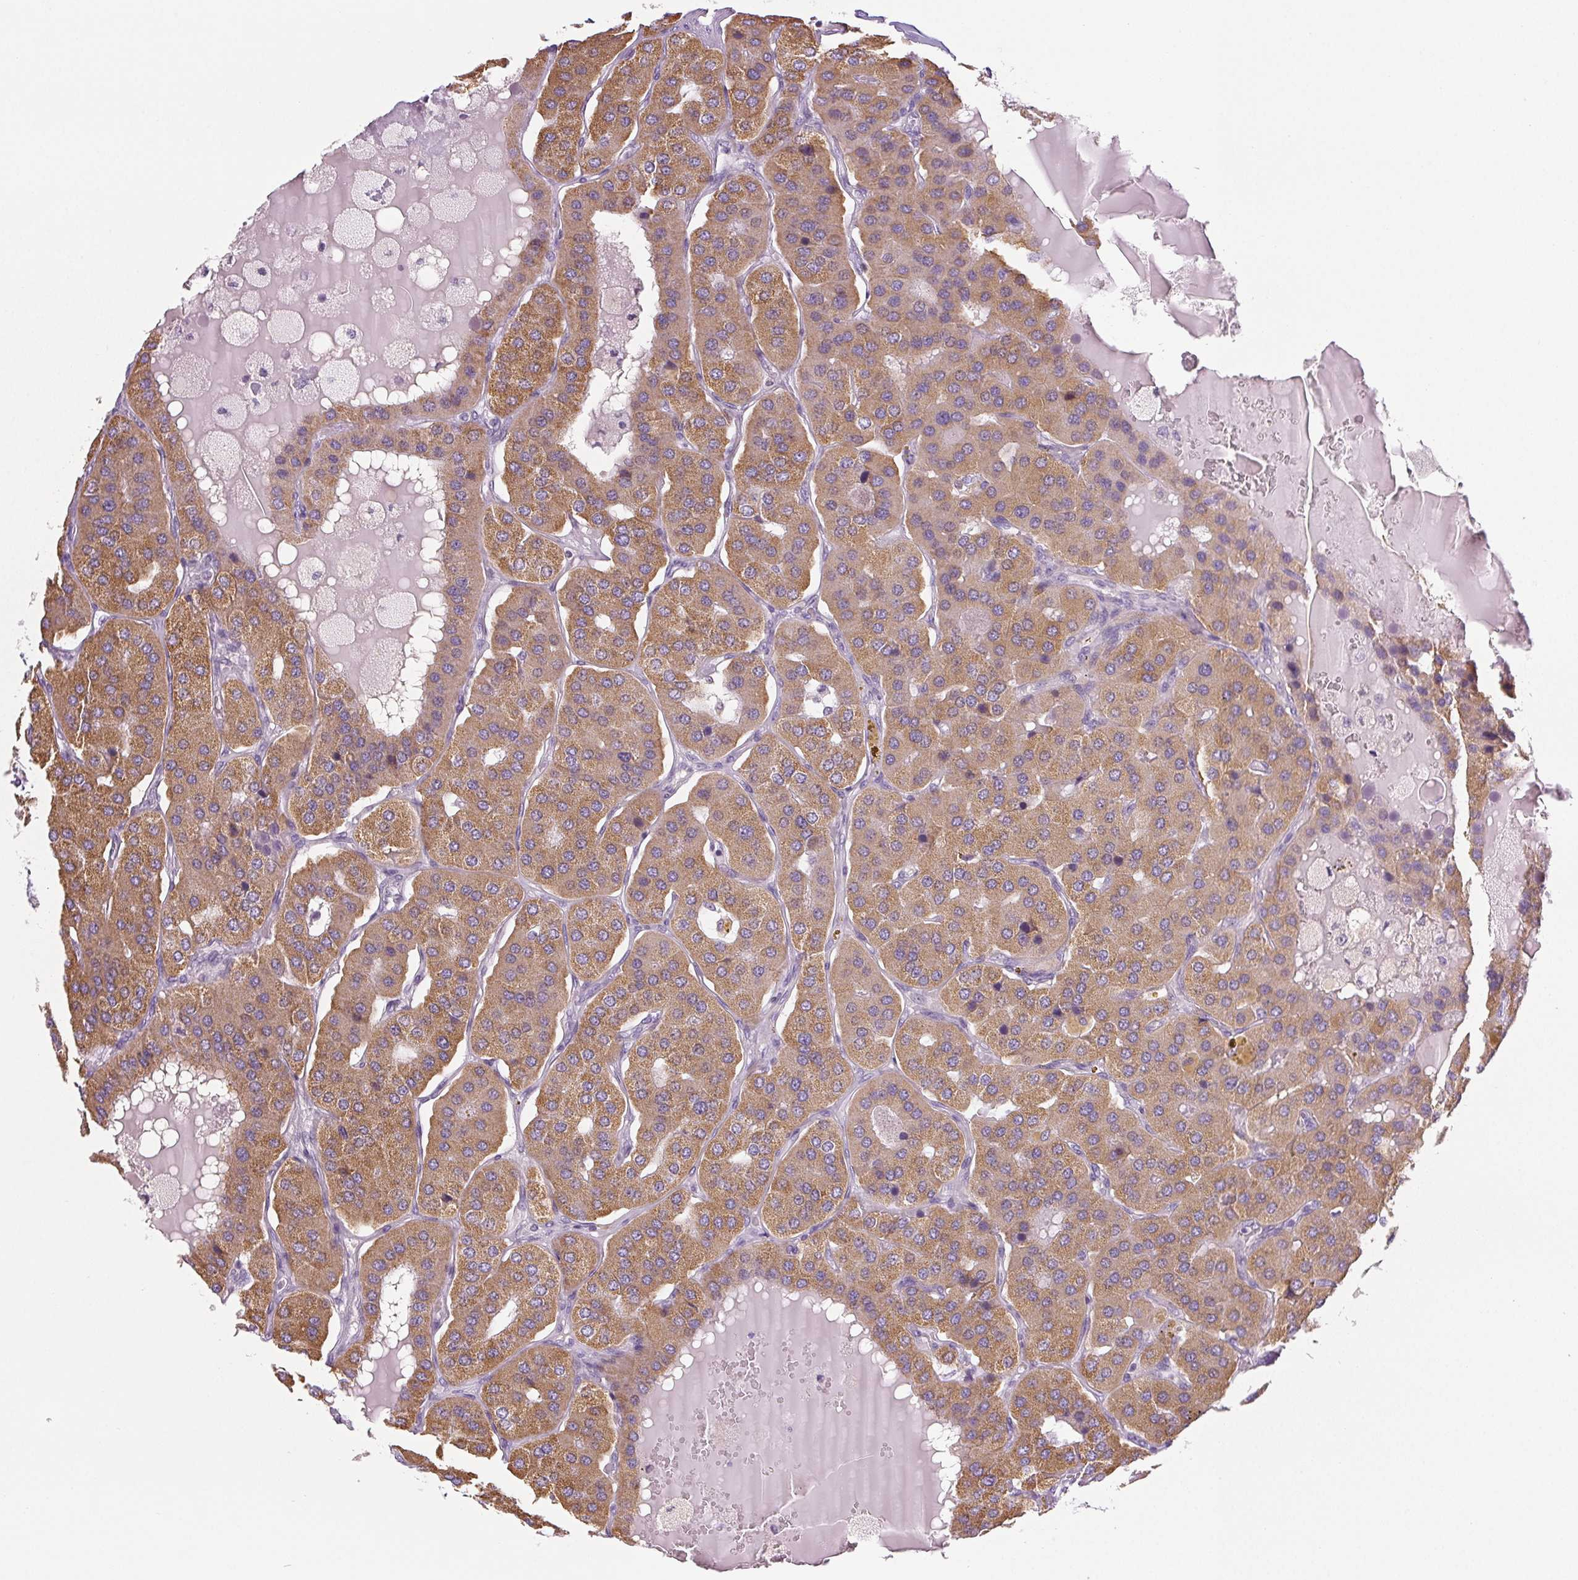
{"staining": {"intensity": "moderate", "quantity": ">75%", "location": "cytoplasmic/membranous"}, "tissue": "parathyroid gland", "cell_type": "Glandular cells", "image_type": "normal", "snomed": [{"axis": "morphology", "description": "Normal tissue, NOS"}, {"axis": "morphology", "description": "Adenoma, NOS"}, {"axis": "topography", "description": "Parathyroid gland"}], "caption": "Normal parathyroid gland demonstrates moderate cytoplasmic/membranous positivity in approximately >75% of glandular cells.", "gene": "COL7A1", "patient": {"sex": "female", "age": 86}}